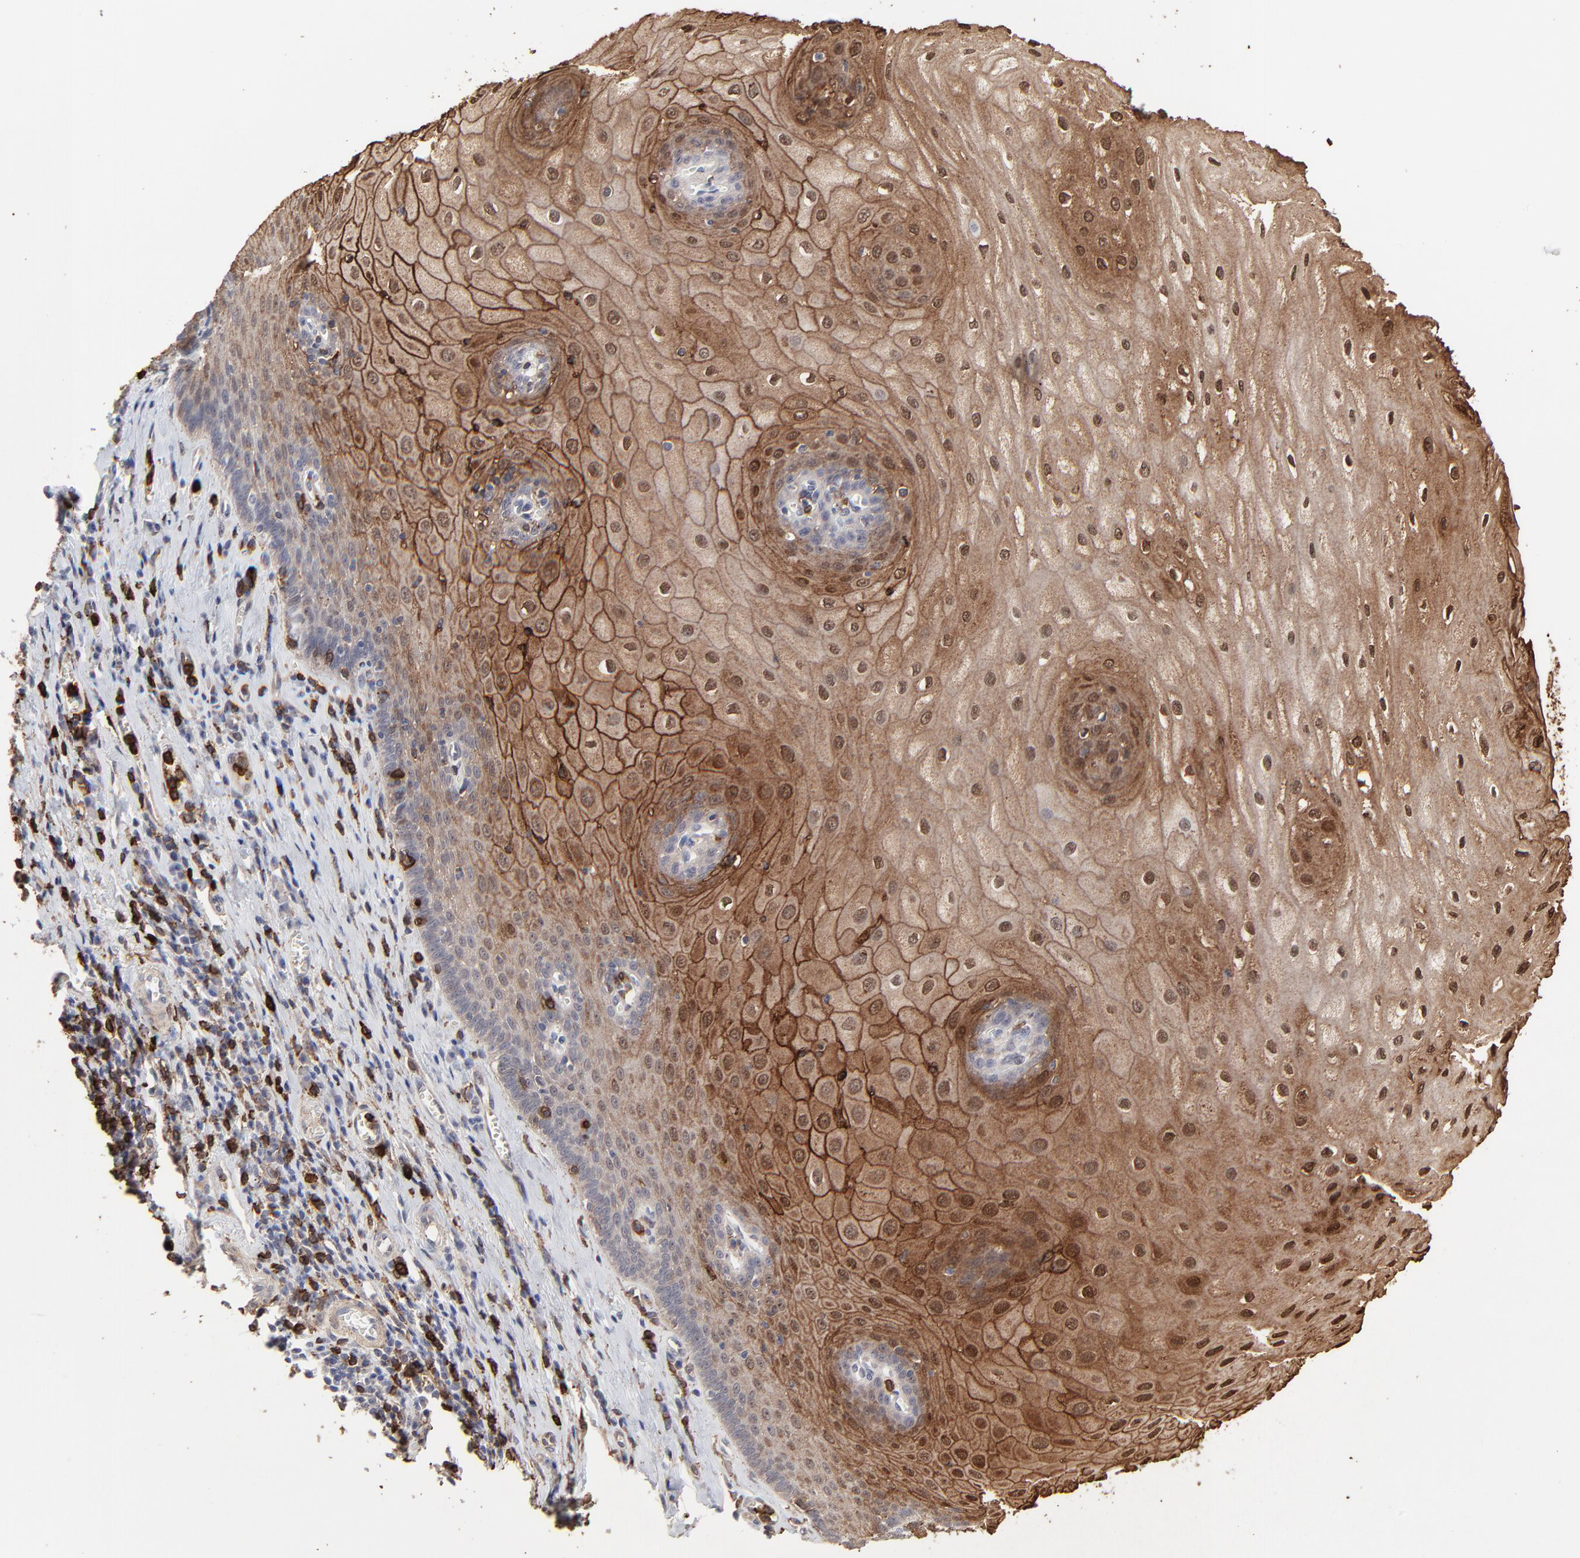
{"staining": {"intensity": "strong", "quantity": ">75%", "location": "cytoplasmic/membranous,nuclear"}, "tissue": "esophagus", "cell_type": "Squamous epithelial cells", "image_type": "normal", "snomed": [{"axis": "morphology", "description": "Normal tissue, NOS"}, {"axis": "morphology", "description": "Squamous cell carcinoma, NOS"}, {"axis": "topography", "description": "Esophagus"}], "caption": "High-magnification brightfield microscopy of normal esophagus stained with DAB (brown) and counterstained with hematoxylin (blue). squamous epithelial cells exhibit strong cytoplasmic/membranous,nuclear expression is identified in about>75% of cells.", "gene": "SLC6A14", "patient": {"sex": "male", "age": 65}}